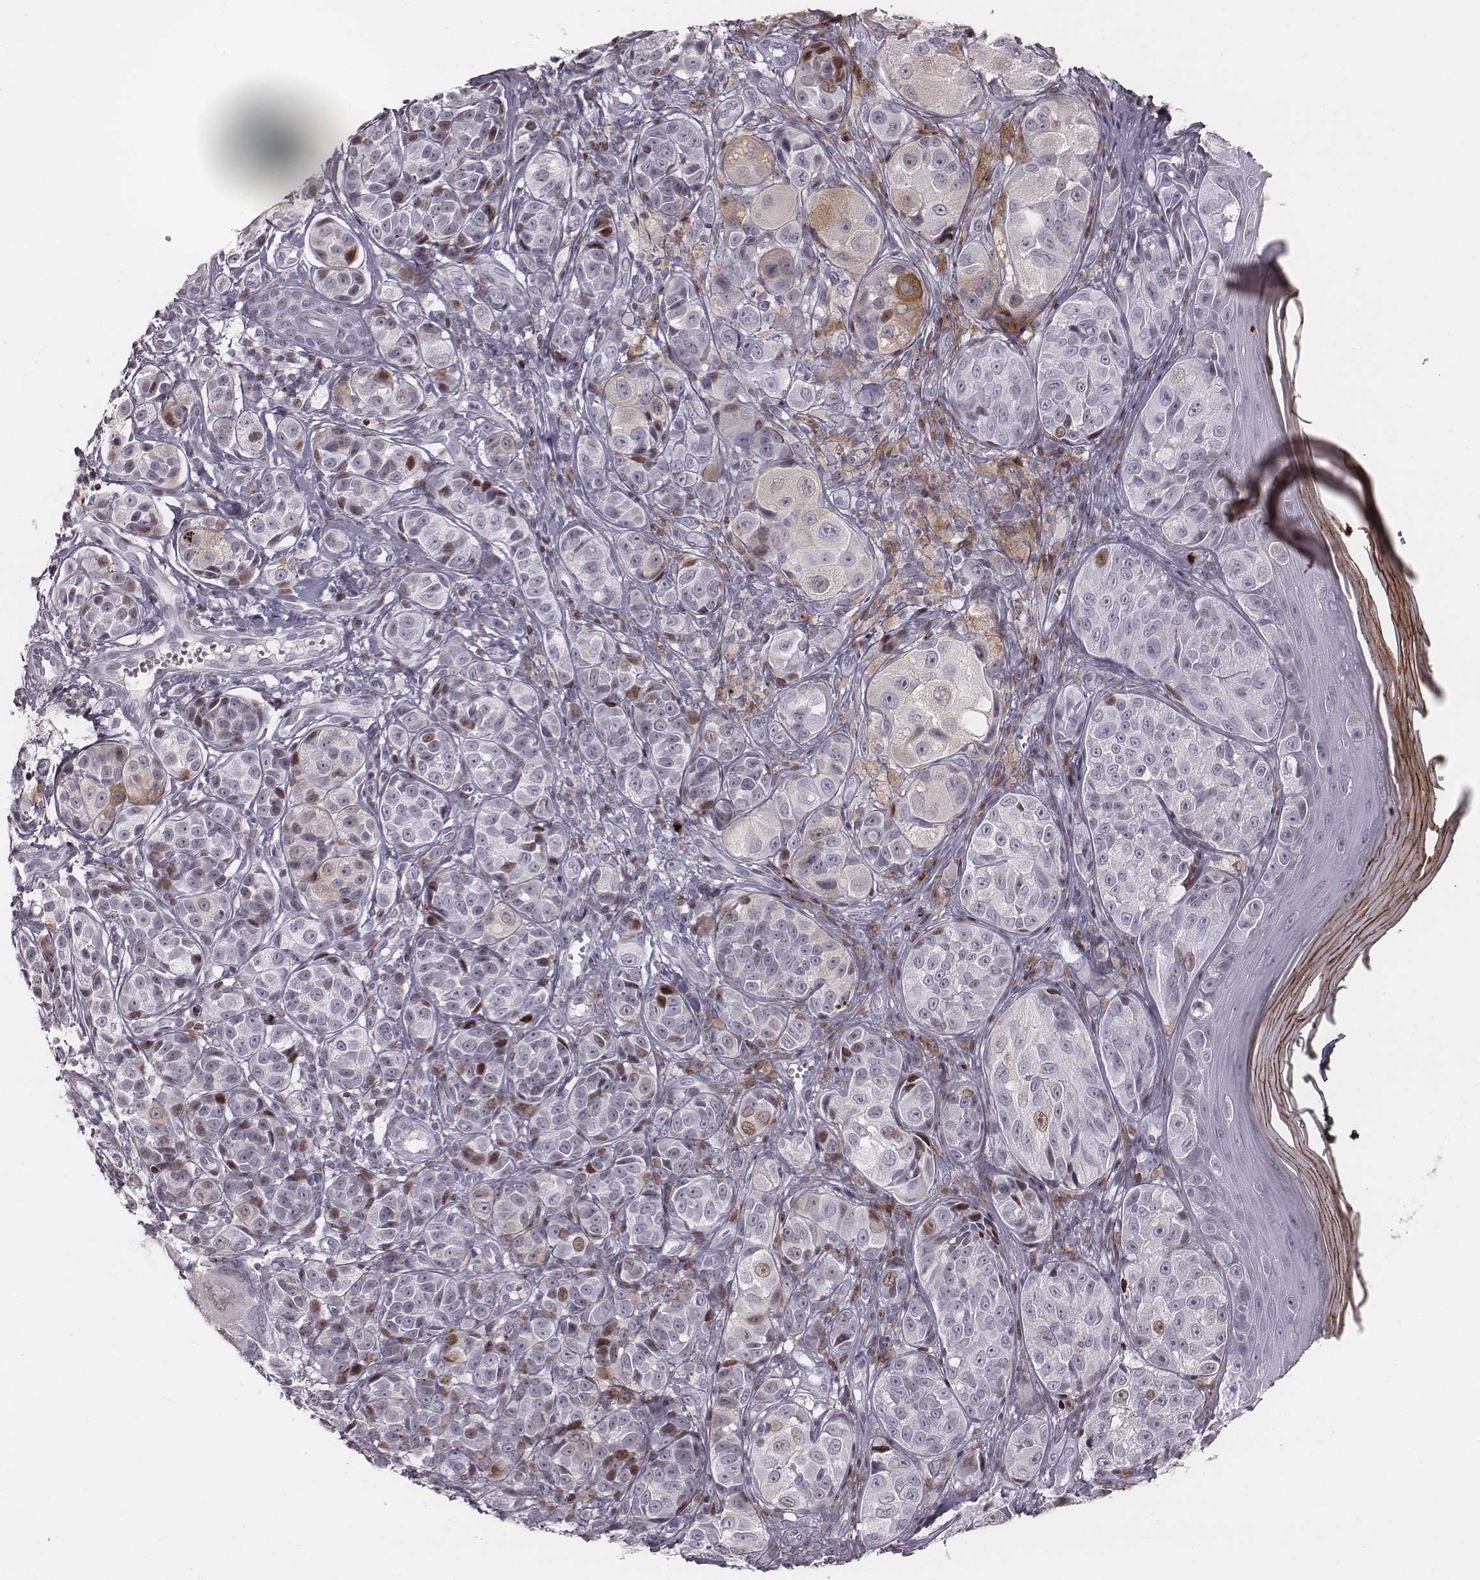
{"staining": {"intensity": "negative", "quantity": "none", "location": "none"}, "tissue": "melanoma", "cell_type": "Tumor cells", "image_type": "cancer", "snomed": [{"axis": "morphology", "description": "Malignant melanoma, NOS"}, {"axis": "topography", "description": "Skin"}], "caption": "Human malignant melanoma stained for a protein using immunohistochemistry displays no expression in tumor cells.", "gene": "NDC1", "patient": {"sex": "male", "age": 48}}